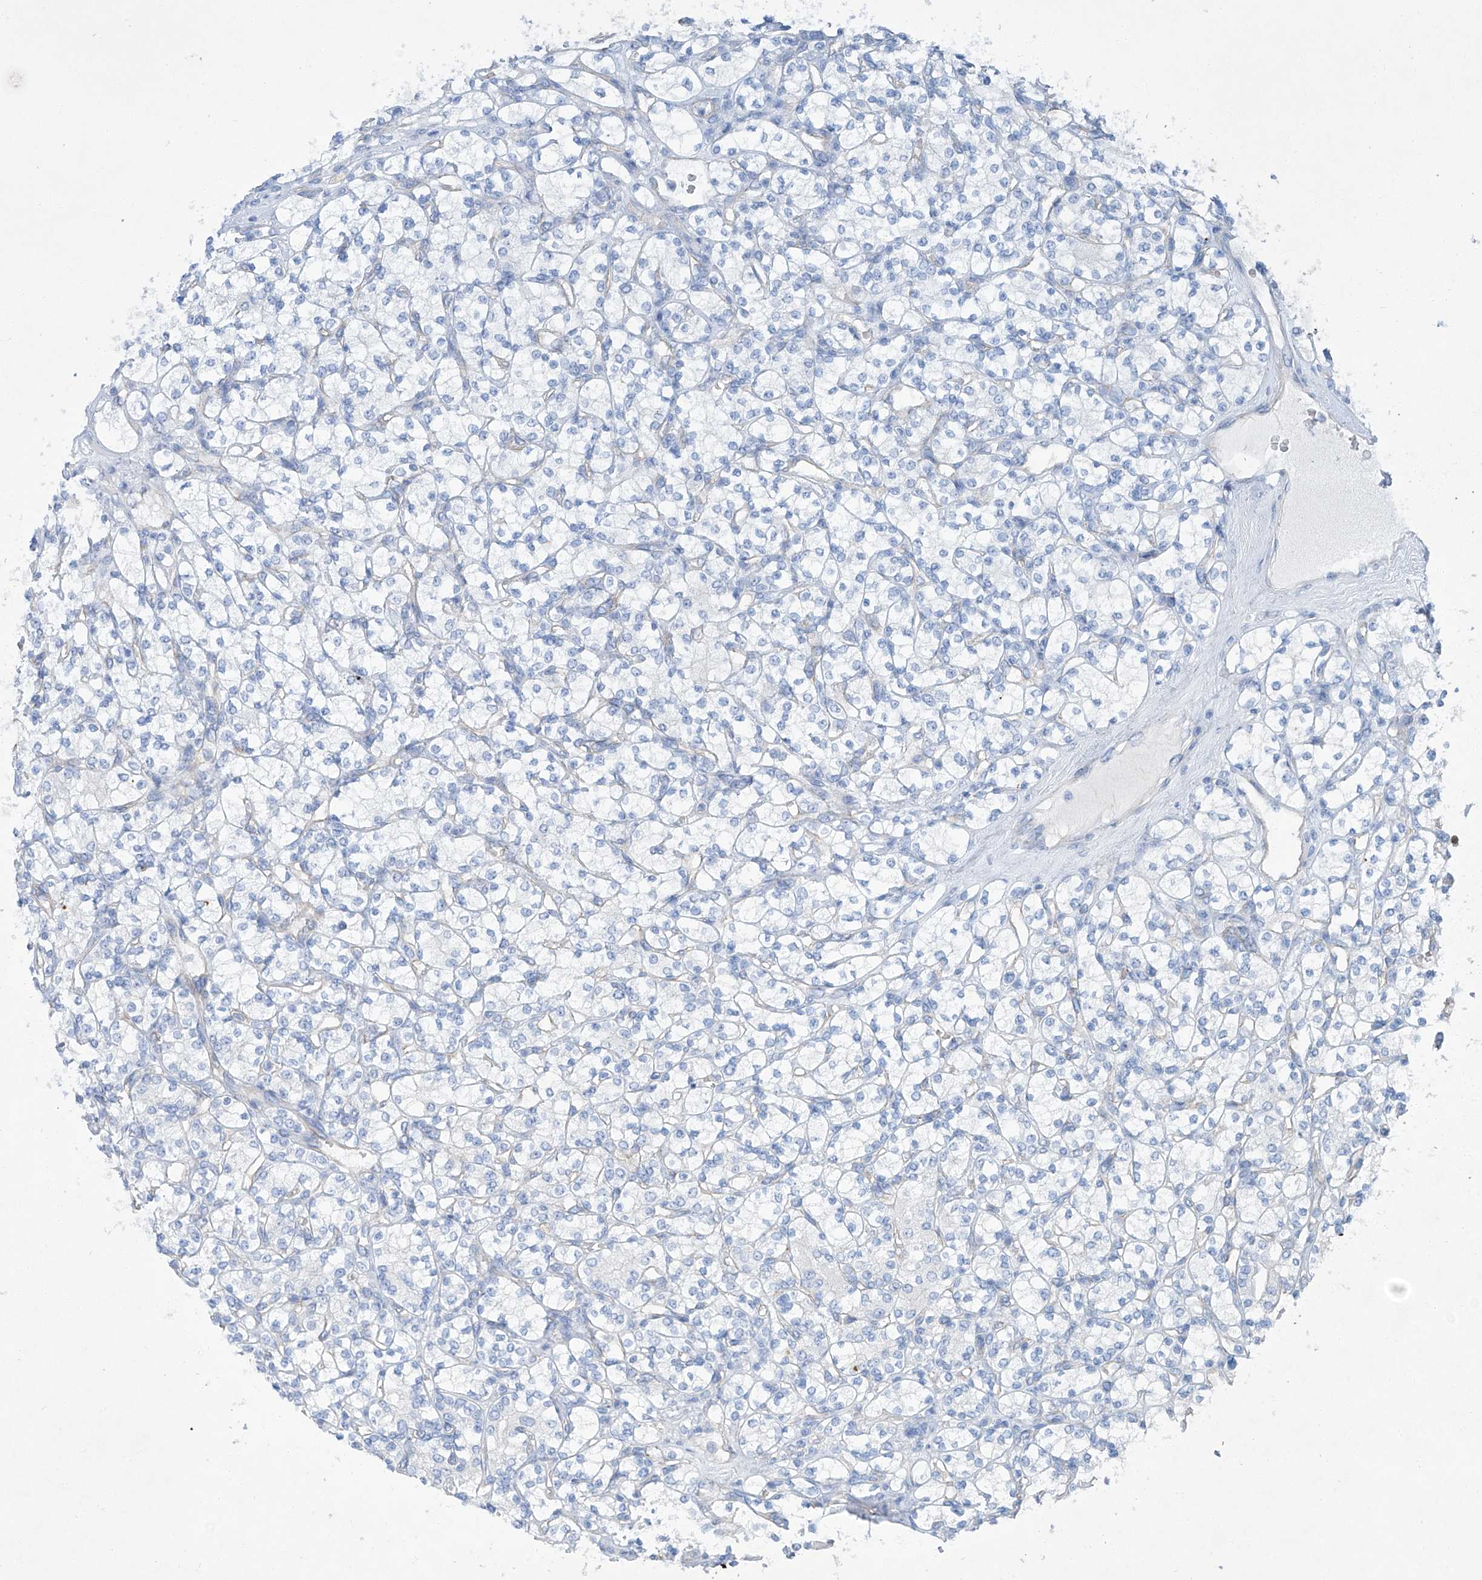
{"staining": {"intensity": "negative", "quantity": "none", "location": "none"}, "tissue": "renal cancer", "cell_type": "Tumor cells", "image_type": "cancer", "snomed": [{"axis": "morphology", "description": "Adenocarcinoma, NOS"}, {"axis": "topography", "description": "Kidney"}], "caption": "Tumor cells are negative for brown protein staining in renal adenocarcinoma.", "gene": "MAGI1", "patient": {"sex": "male", "age": 77}}